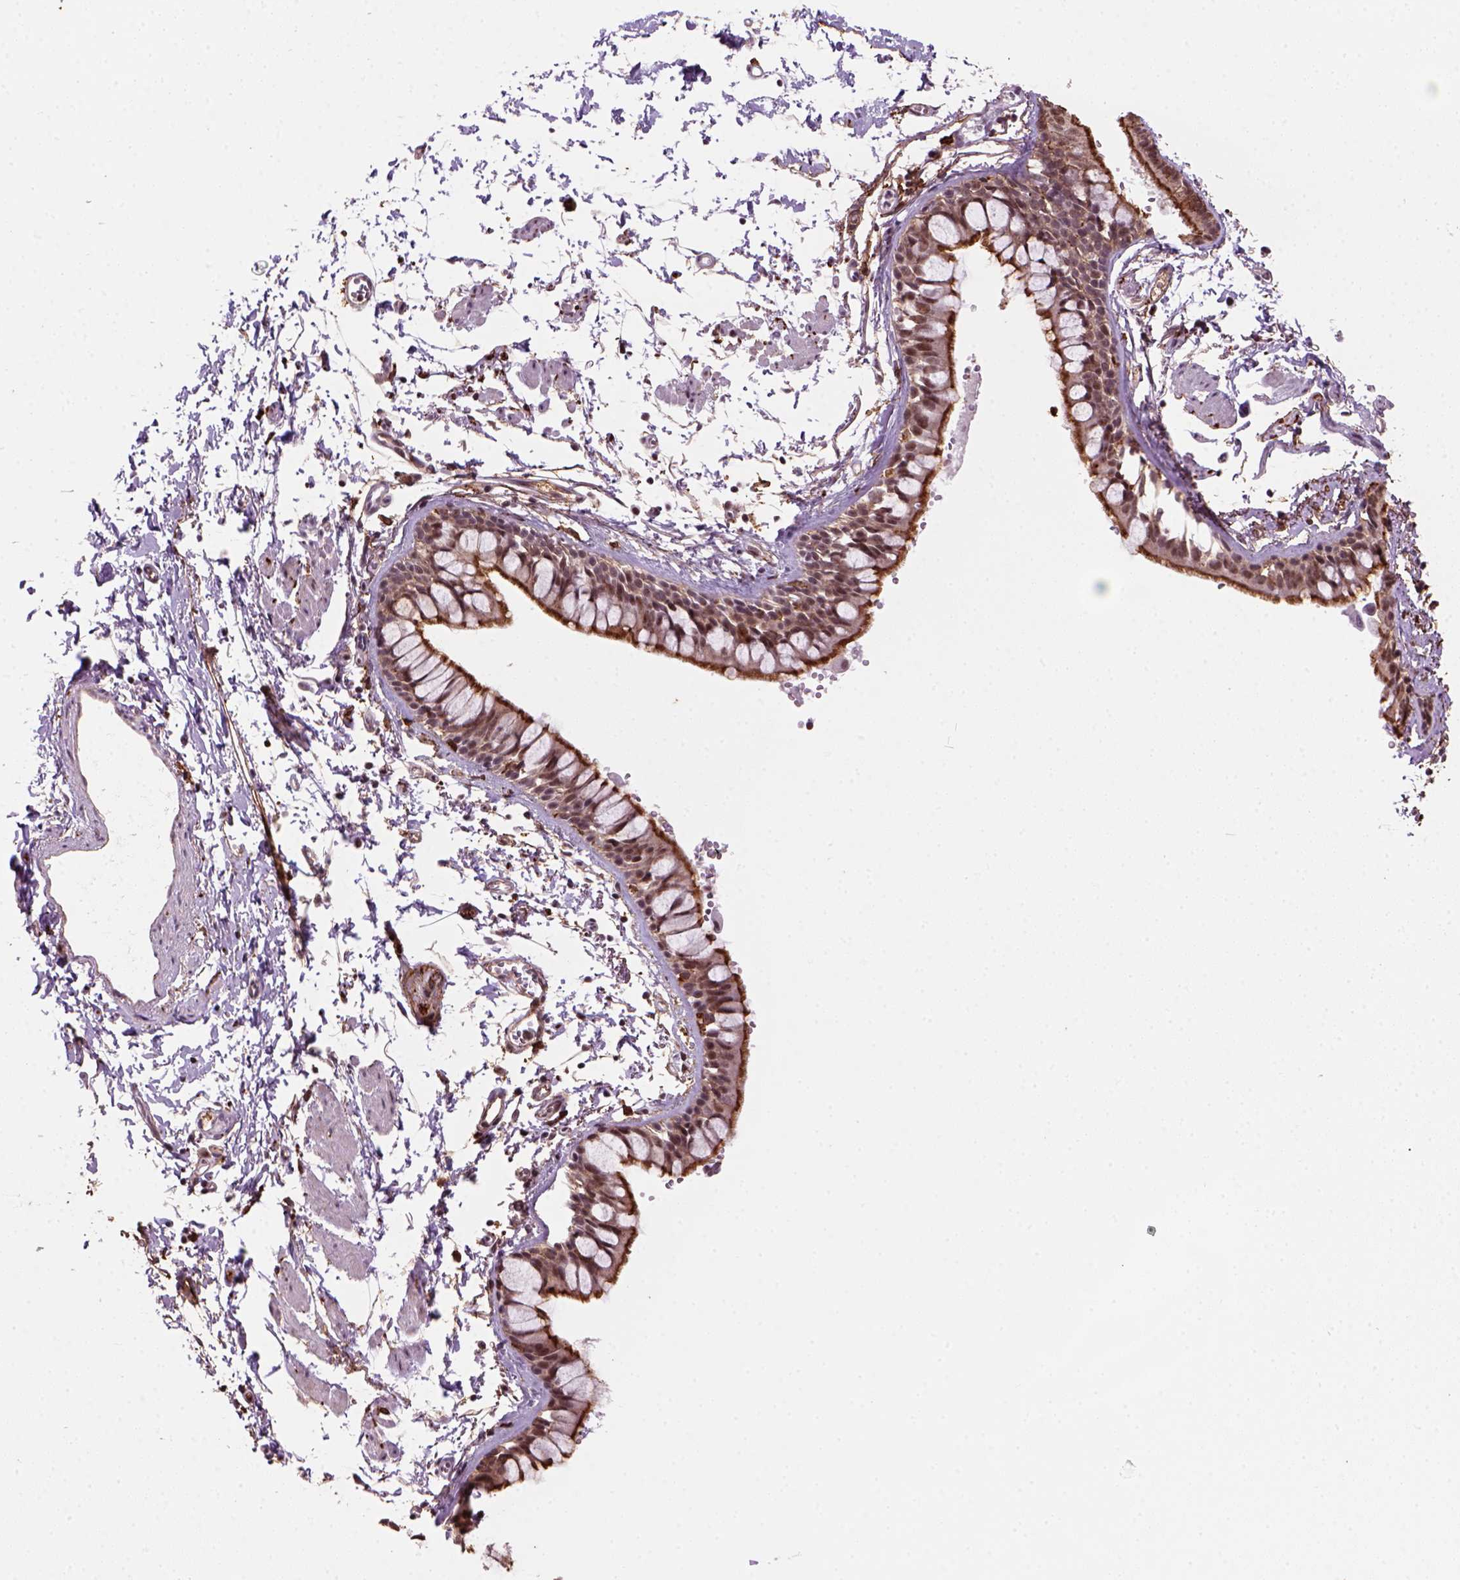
{"staining": {"intensity": "strong", "quantity": ">75%", "location": "cytoplasmic/membranous,nuclear"}, "tissue": "bronchus", "cell_type": "Respiratory epithelial cells", "image_type": "normal", "snomed": [{"axis": "morphology", "description": "Normal tissue, NOS"}, {"axis": "topography", "description": "Cartilage tissue"}, {"axis": "topography", "description": "Bronchus"}], "caption": "About >75% of respiratory epithelial cells in benign human bronchus reveal strong cytoplasmic/membranous,nuclear protein staining as visualized by brown immunohistochemical staining.", "gene": "MARCKS", "patient": {"sex": "female", "age": 59}}